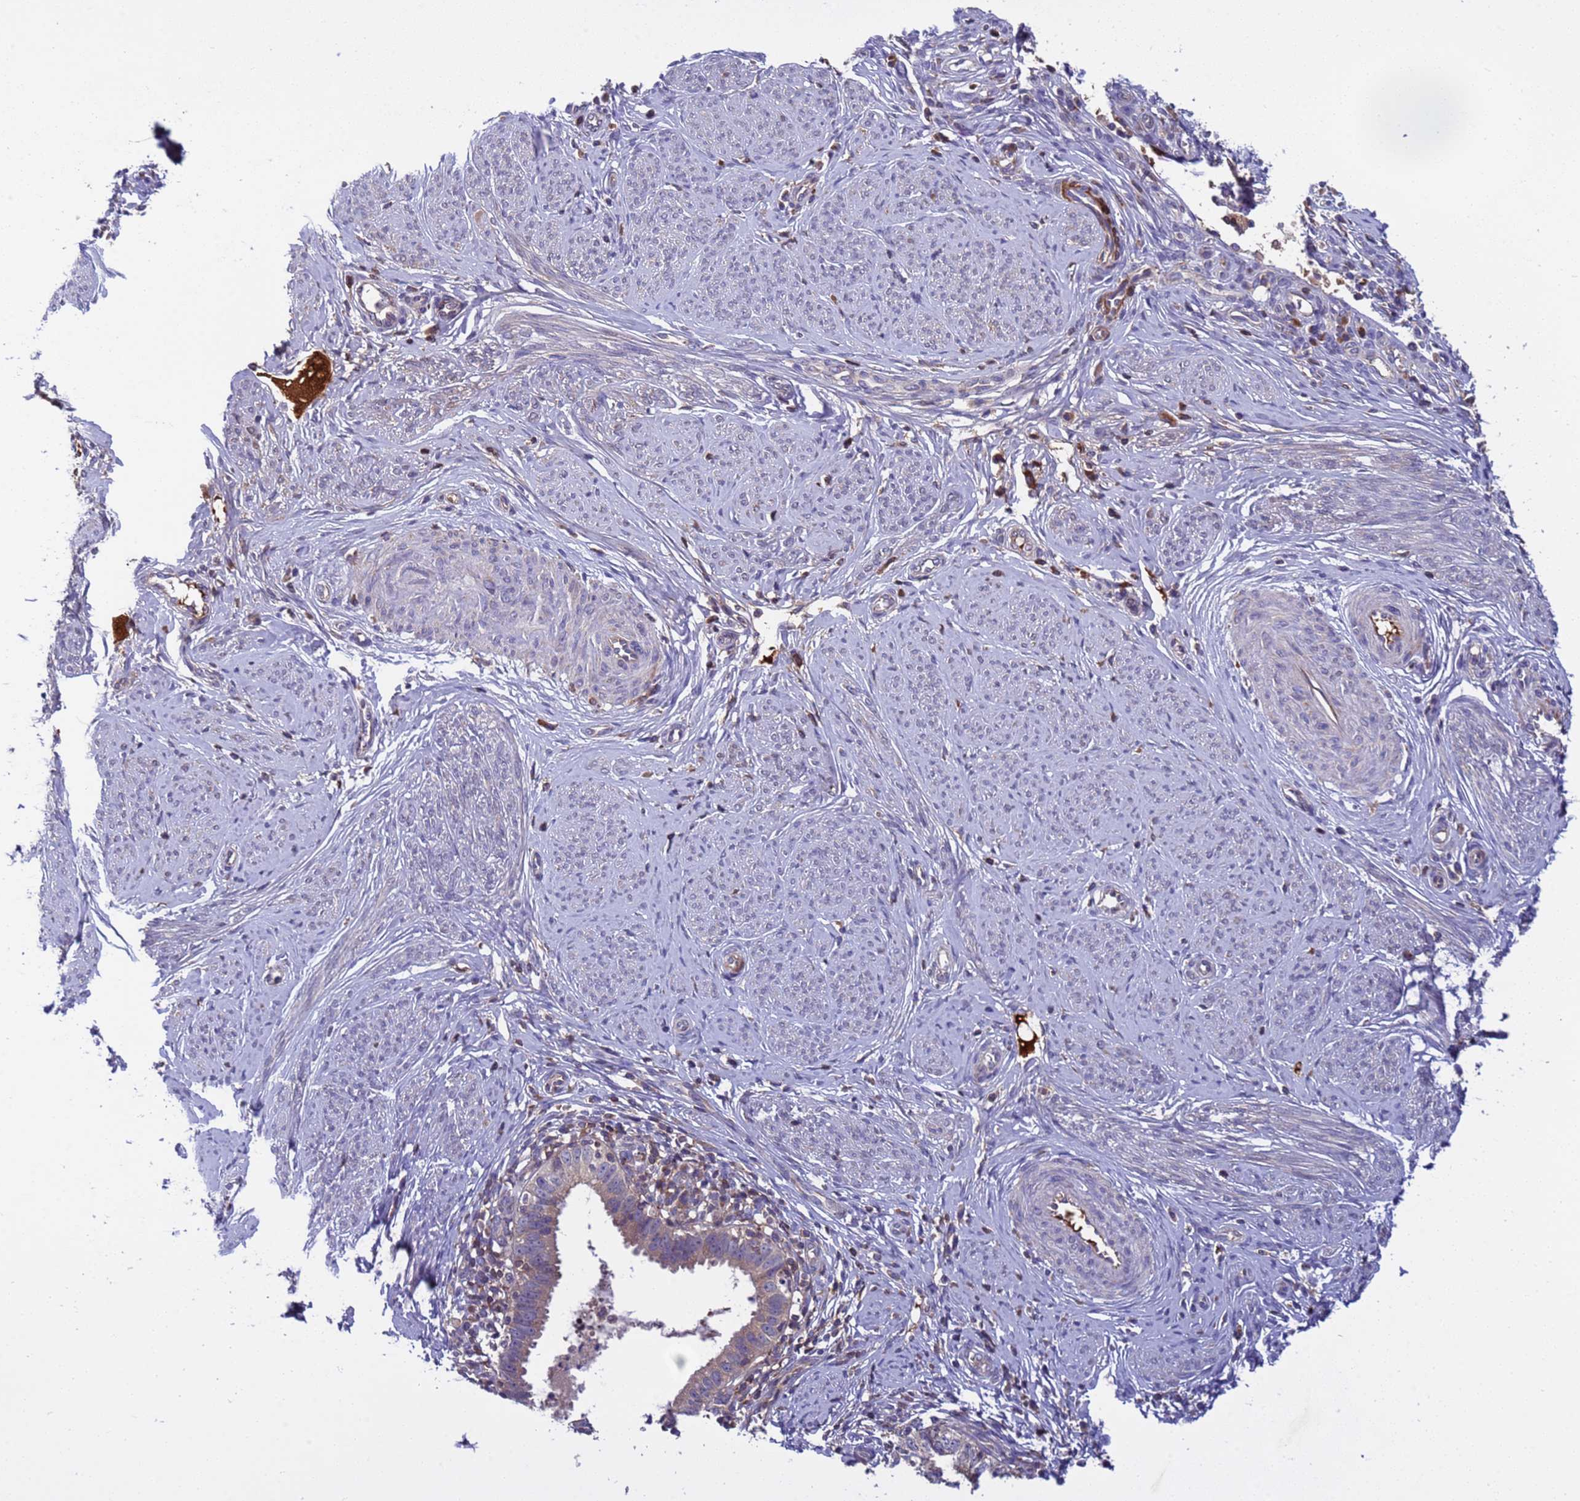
{"staining": {"intensity": "weak", "quantity": "<25%", "location": "cytoplasmic/membranous"}, "tissue": "cervical cancer", "cell_type": "Tumor cells", "image_type": "cancer", "snomed": [{"axis": "morphology", "description": "Adenocarcinoma, NOS"}, {"axis": "topography", "description": "Cervix"}], "caption": "Immunohistochemistry (IHC) of human cervical cancer (adenocarcinoma) reveals no positivity in tumor cells.", "gene": "PARP16", "patient": {"sex": "female", "age": 36}}